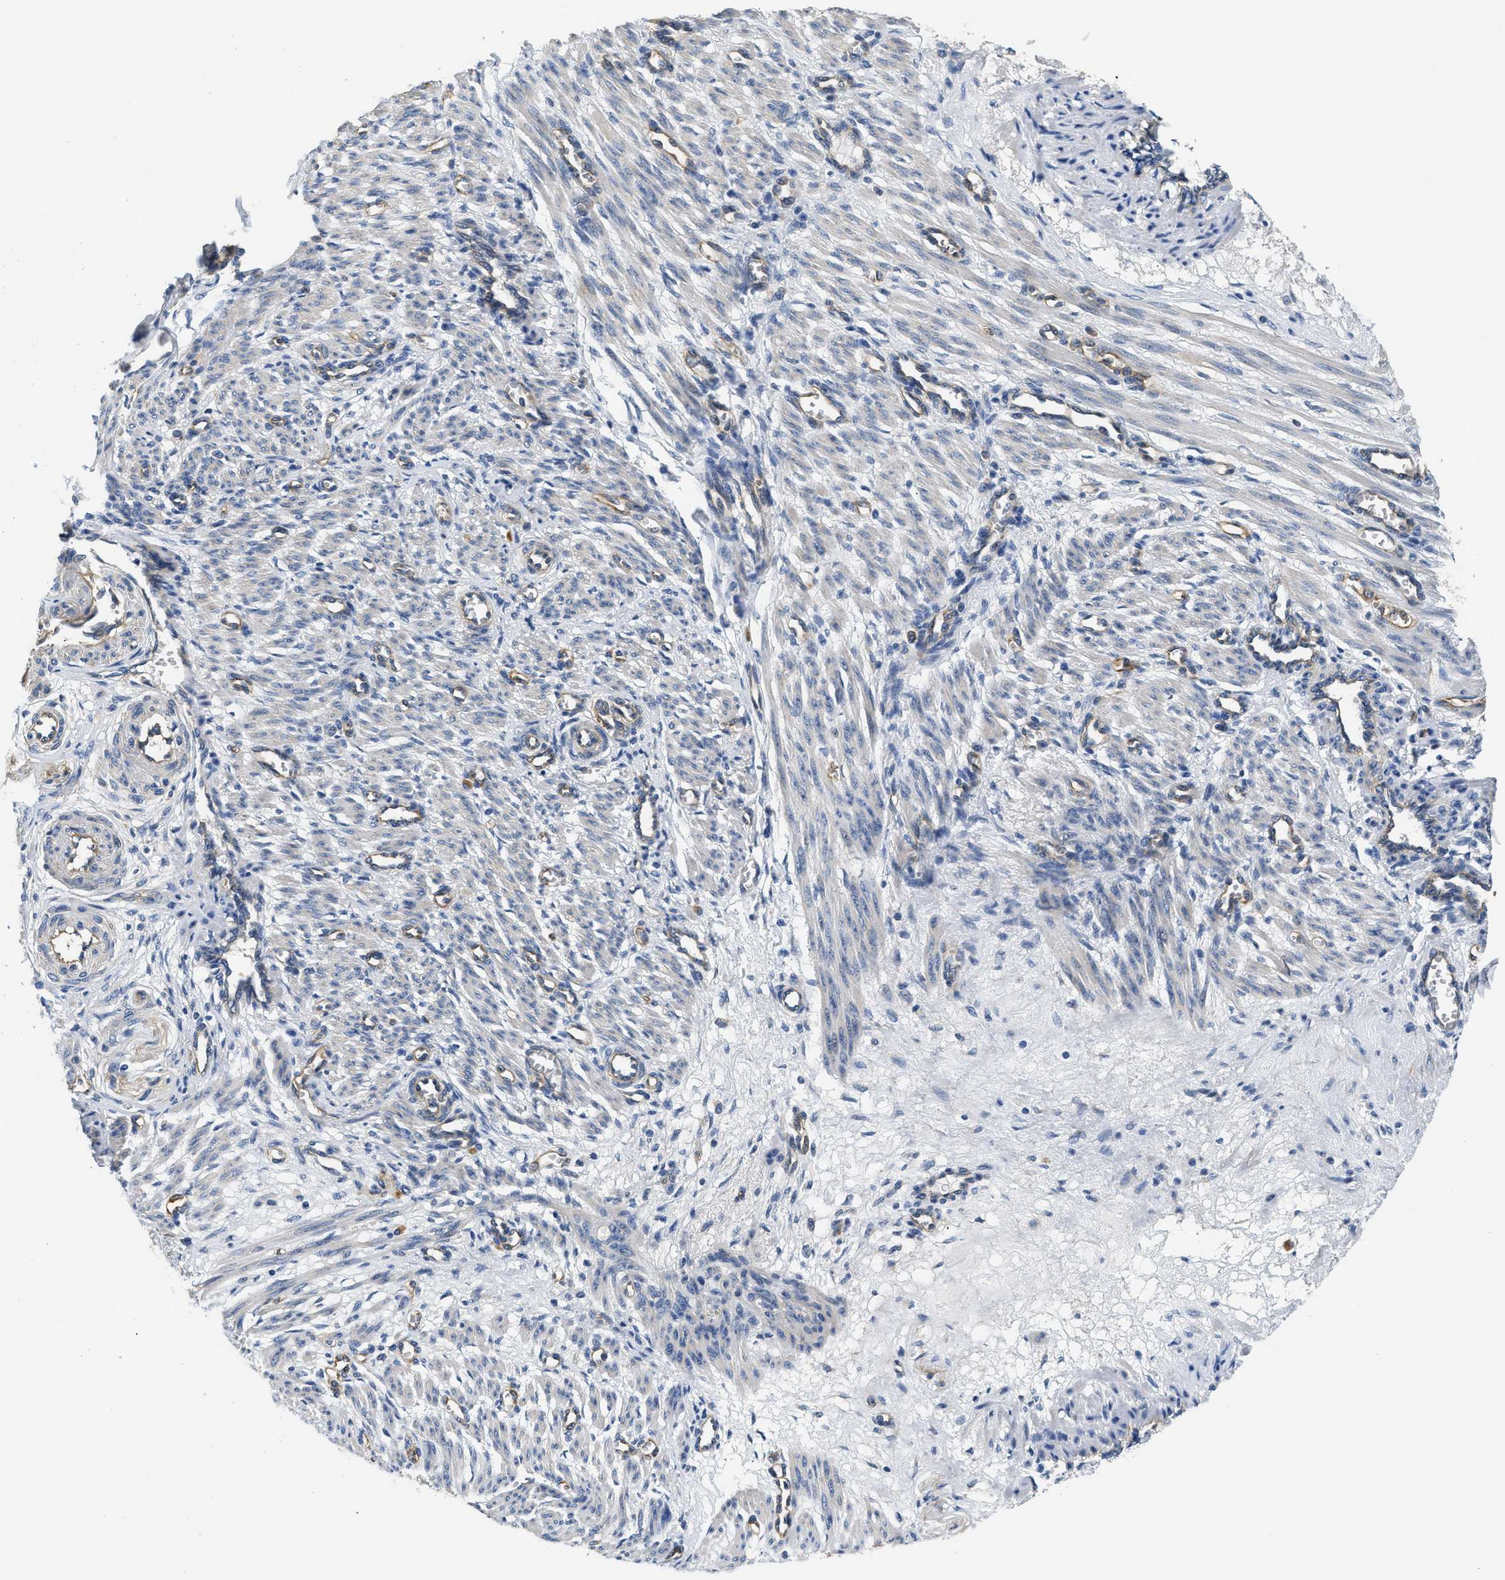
{"staining": {"intensity": "weak", "quantity": "25%-75%", "location": "cytoplasmic/membranous"}, "tissue": "smooth muscle", "cell_type": "Smooth muscle cells", "image_type": "normal", "snomed": [{"axis": "morphology", "description": "Normal tissue, NOS"}, {"axis": "topography", "description": "Endometrium"}], "caption": "This micrograph demonstrates immunohistochemistry staining of normal human smooth muscle, with low weak cytoplasmic/membranous expression in about 25%-75% of smooth muscle cells.", "gene": "CSDE1", "patient": {"sex": "female", "age": 33}}